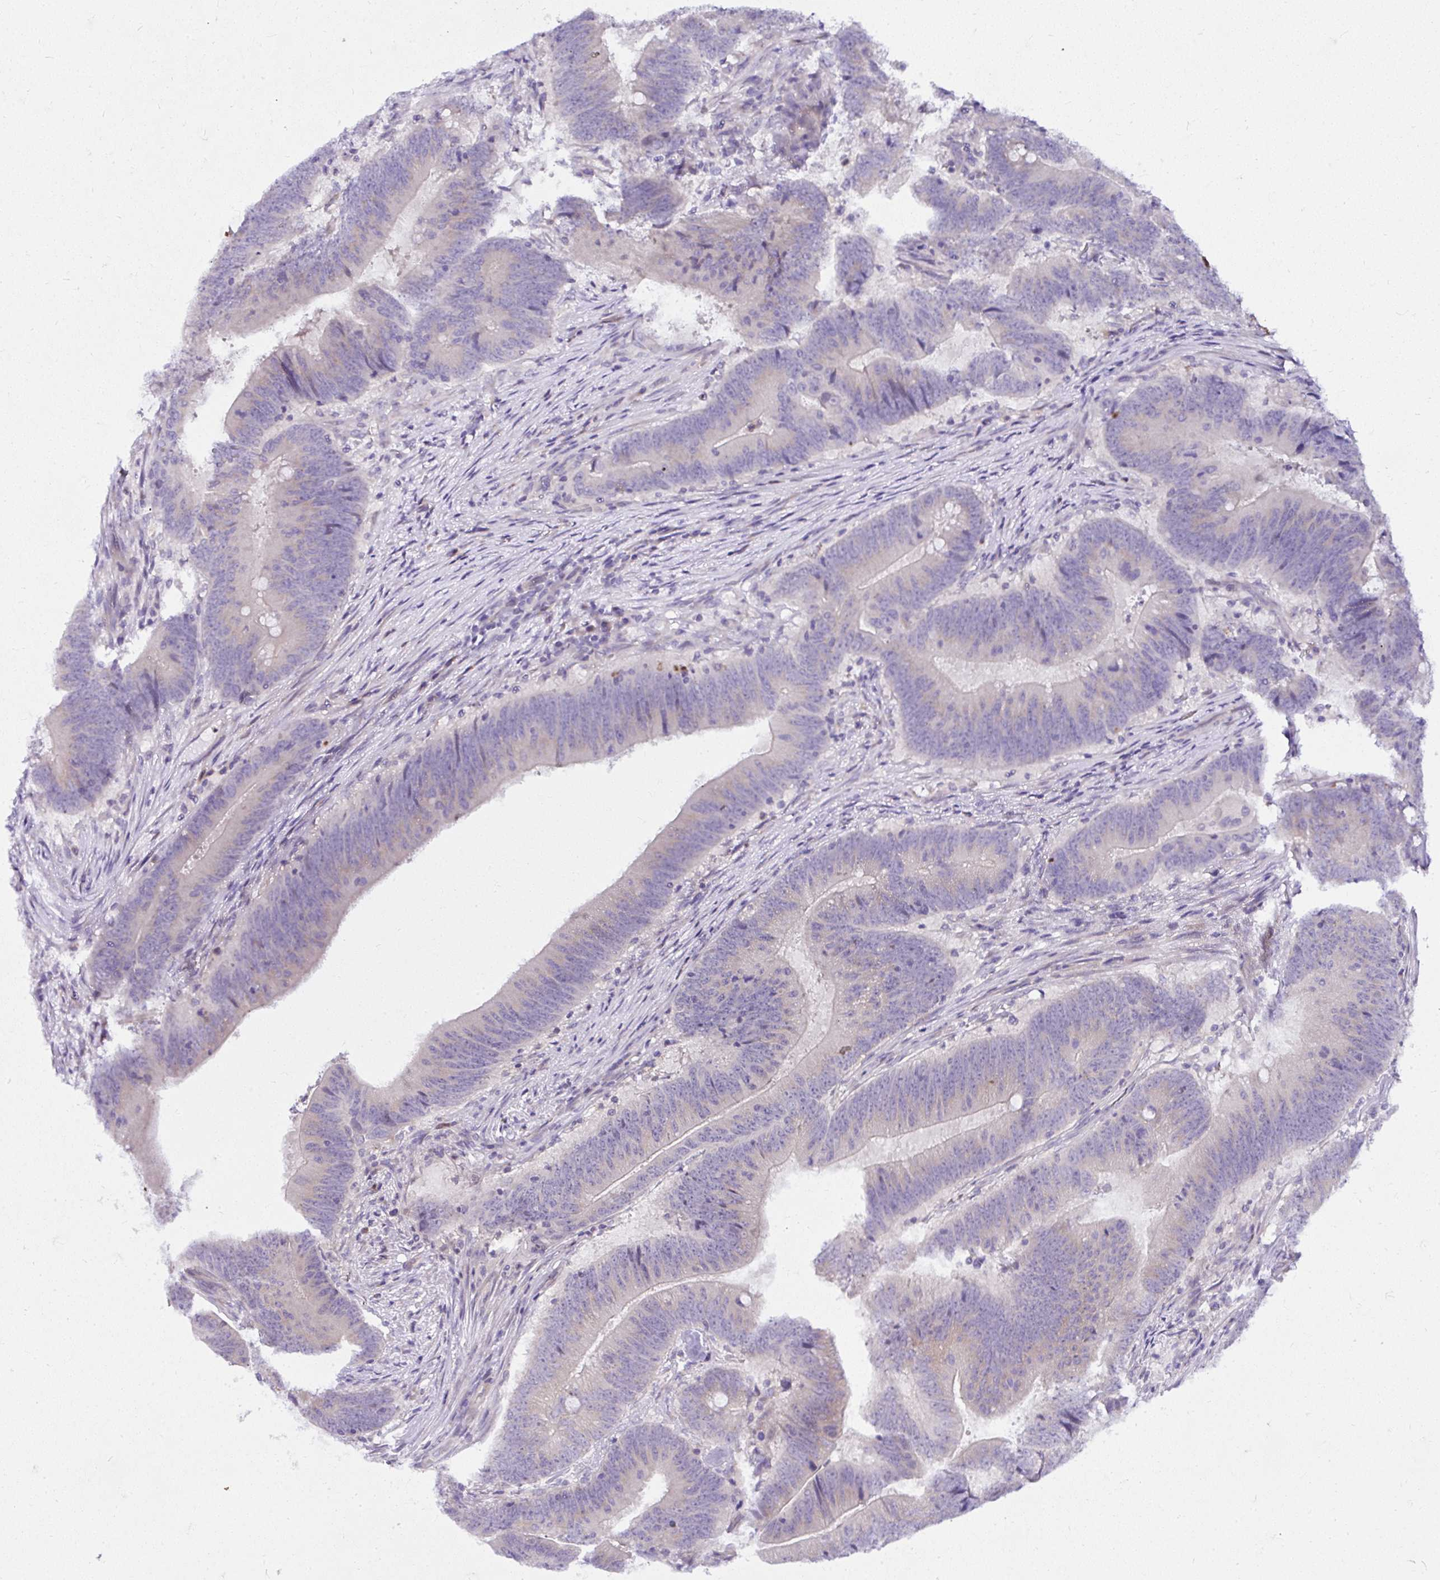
{"staining": {"intensity": "negative", "quantity": "none", "location": "none"}, "tissue": "colorectal cancer", "cell_type": "Tumor cells", "image_type": "cancer", "snomed": [{"axis": "morphology", "description": "Adenocarcinoma, NOS"}, {"axis": "topography", "description": "Colon"}], "caption": "The image exhibits no staining of tumor cells in adenocarcinoma (colorectal).", "gene": "DEPDC5", "patient": {"sex": "female", "age": 87}}